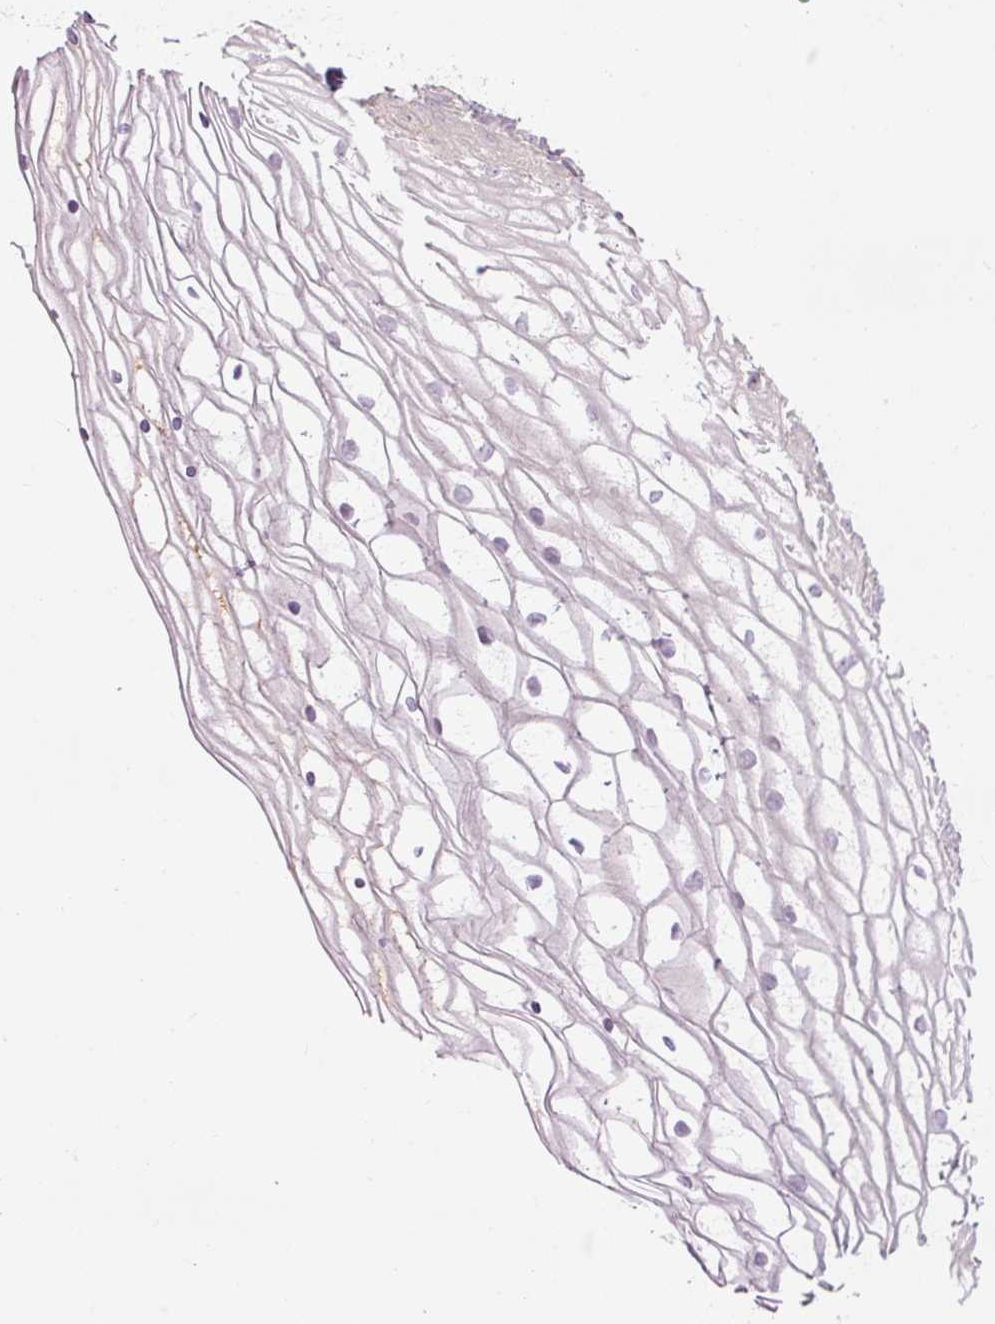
{"staining": {"intensity": "negative", "quantity": "none", "location": "none"}, "tissue": "vagina", "cell_type": "Squamous epithelial cells", "image_type": "normal", "snomed": [{"axis": "morphology", "description": "Normal tissue, NOS"}, {"axis": "topography", "description": "Vagina"}], "caption": "A photomicrograph of vagina stained for a protein demonstrates no brown staining in squamous epithelial cells. (DAB IHC visualized using brightfield microscopy, high magnification).", "gene": "TIGD2", "patient": {"sex": "female", "age": 56}}